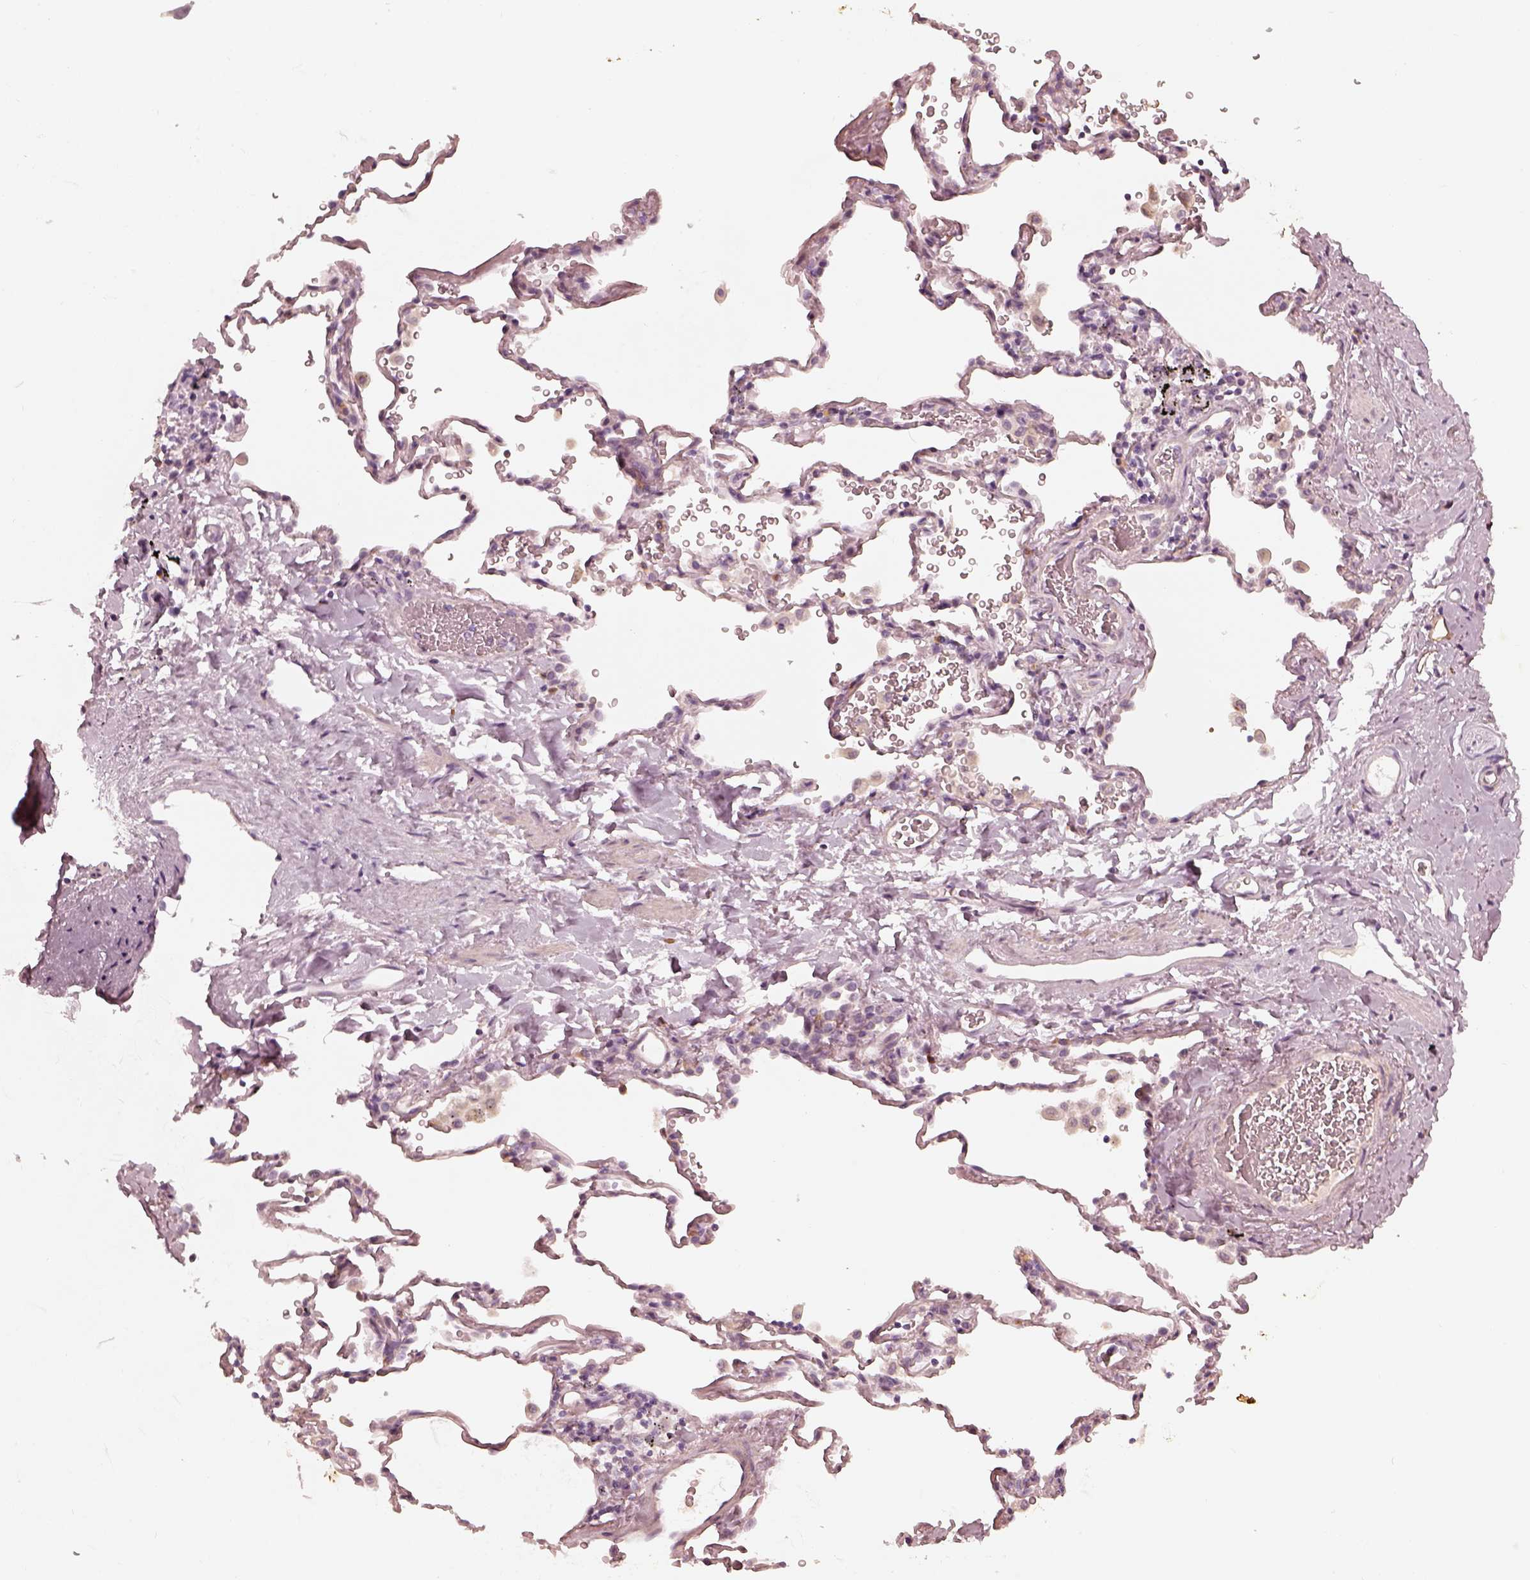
{"staining": {"intensity": "negative", "quantity": "none", "location": "none"}, "tissue": "soft tissue", "cell_type": "Fibroblasts", "image_type": "normal", "snomed": [{"axis": "morphology", "description": "Normal tissue, NOS"}, {"axis": "morphology", "description": "Adenocarcinoma, NOS"}, {"axis": "topography", "description": "Cartilage tissue"}, {"axis": "topography", "description": "Lung"}], "caption": "Immunohistochemistry (IHC) photomicrograph of normal soft tissue: soft tissue stained with DAB displays no significant protein staining in fibroblasts. The staining is performed using DAB brown chromogen with nuclei counter-stained in using hematoxylin.", "gene": "ADRB3", "patient": {"sex": "male", "age": 59}}